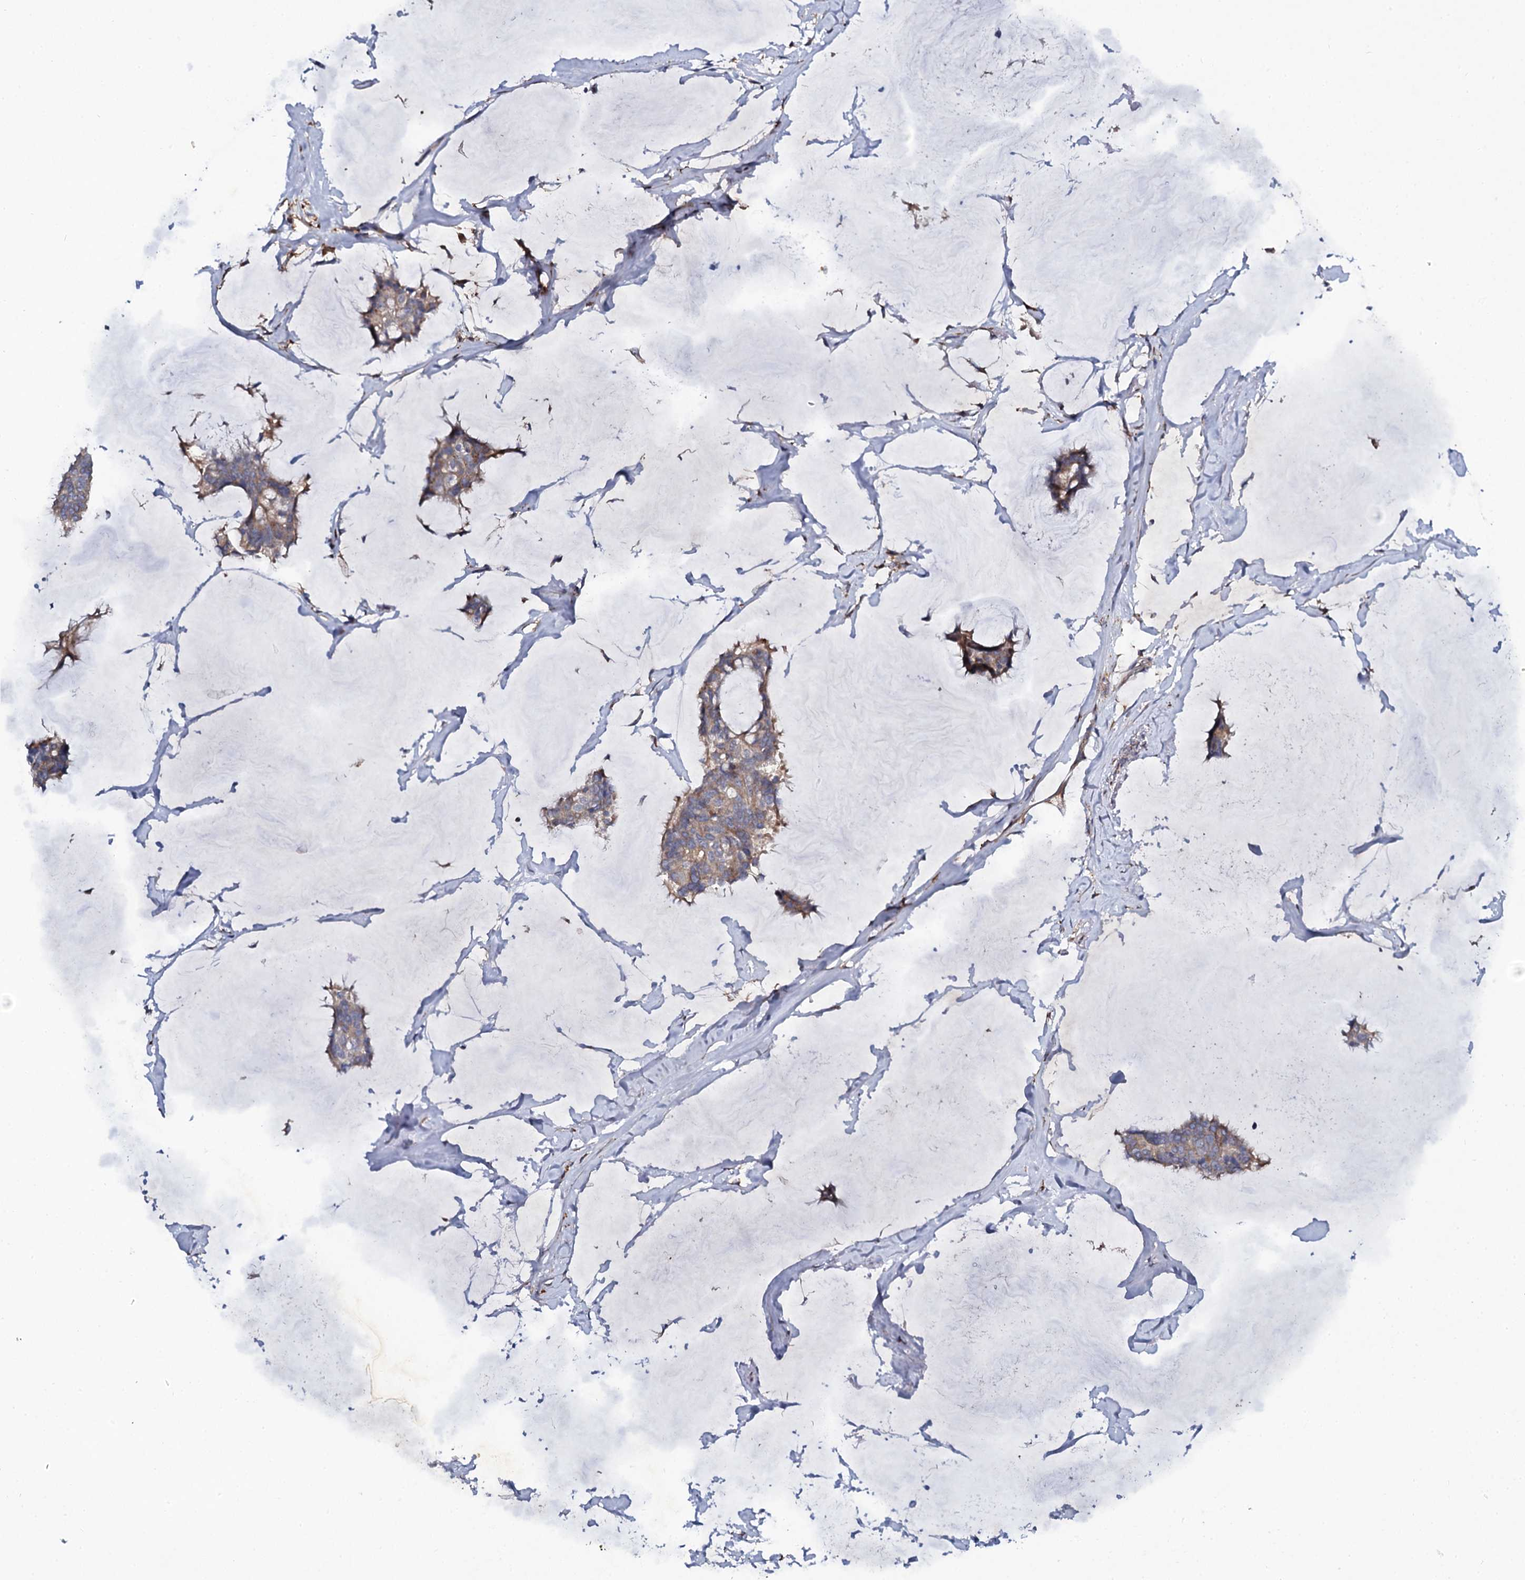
{"staining": {"intensity": "weak", "quantity": ">75%", "location": "cytoplasmic/membranous"}, "tissue": "breast cancer", "cell_type": "Tumor cells", "image_type": "cancer", "snomed": [{"axis": "morphology", "description": "Duct carcinoma"}, {"axis": "topography", "description": "Breast"}], "caption": "Immunohistochemistry (IHC) micrograph of intraductal carcinoma (breast) stained for a protein (brown), which shows low levels of weak cytoplasmic/membranous positivity in about >75% of tumor cells.", "gene": "LRRC28", "patient": {"sex": "female", "age": 93}}